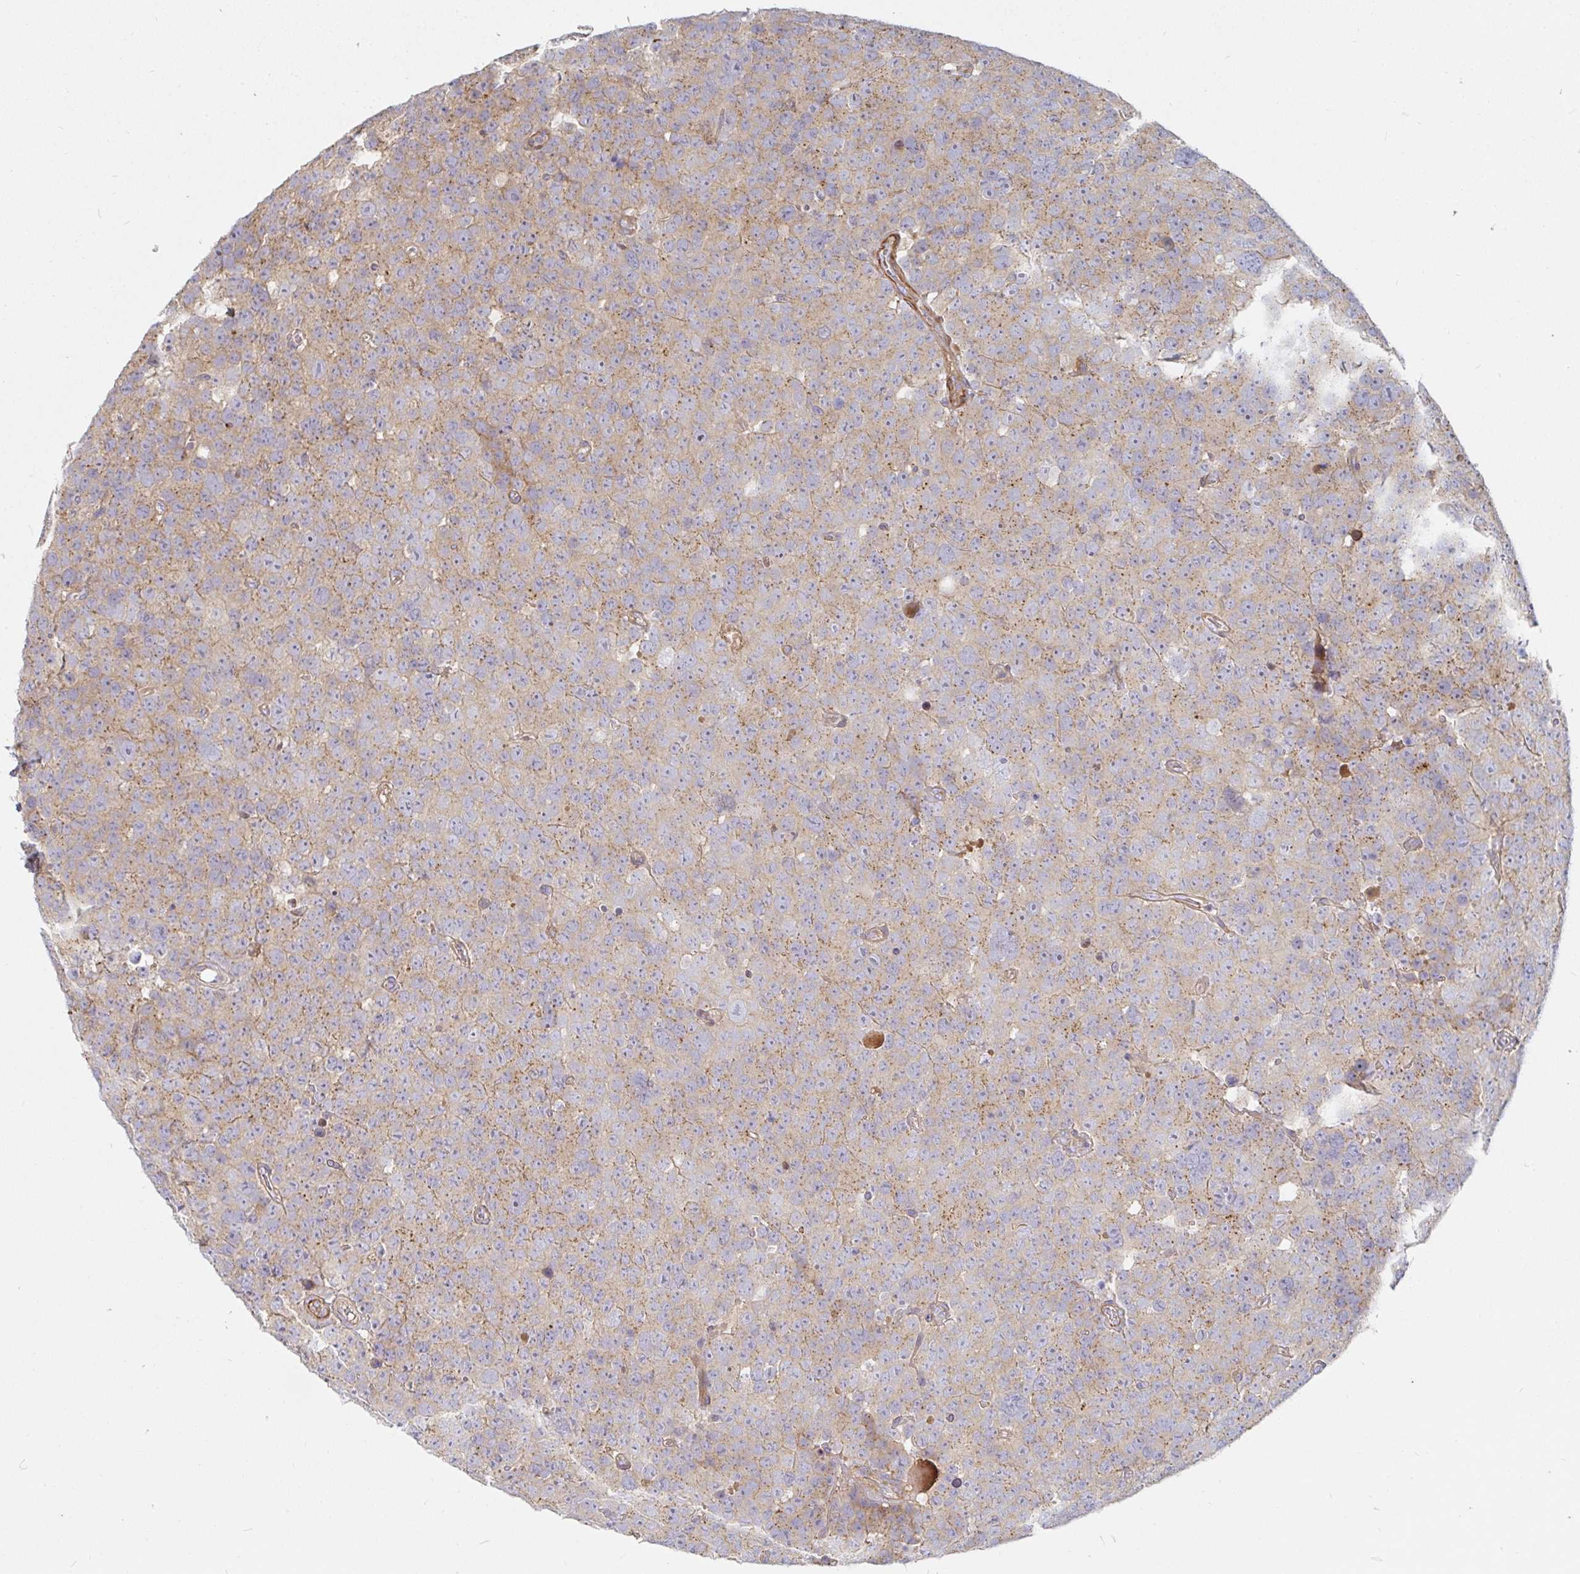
{"staining": {"intensity": "weak", "quantity": "25%-75%", "location": "cytoplasmic/membranous"}, "tissue": "testis cancer", "cell_type": "Tumor cells", "image_type": "cancer", "snomed": [{"axis": "morphology", "description": "Seminoma, NOS"}, {"axis": "topography", "description": "Testis"}], "caption": "Immunohistochemical staining of human testis cancer displays low levels of weak cytoplasmic/membranous protein staining in approximately 25%-75% of tumor cells.", "gene": "SSH2", "patient": {"sex": "male", "age": 71}}